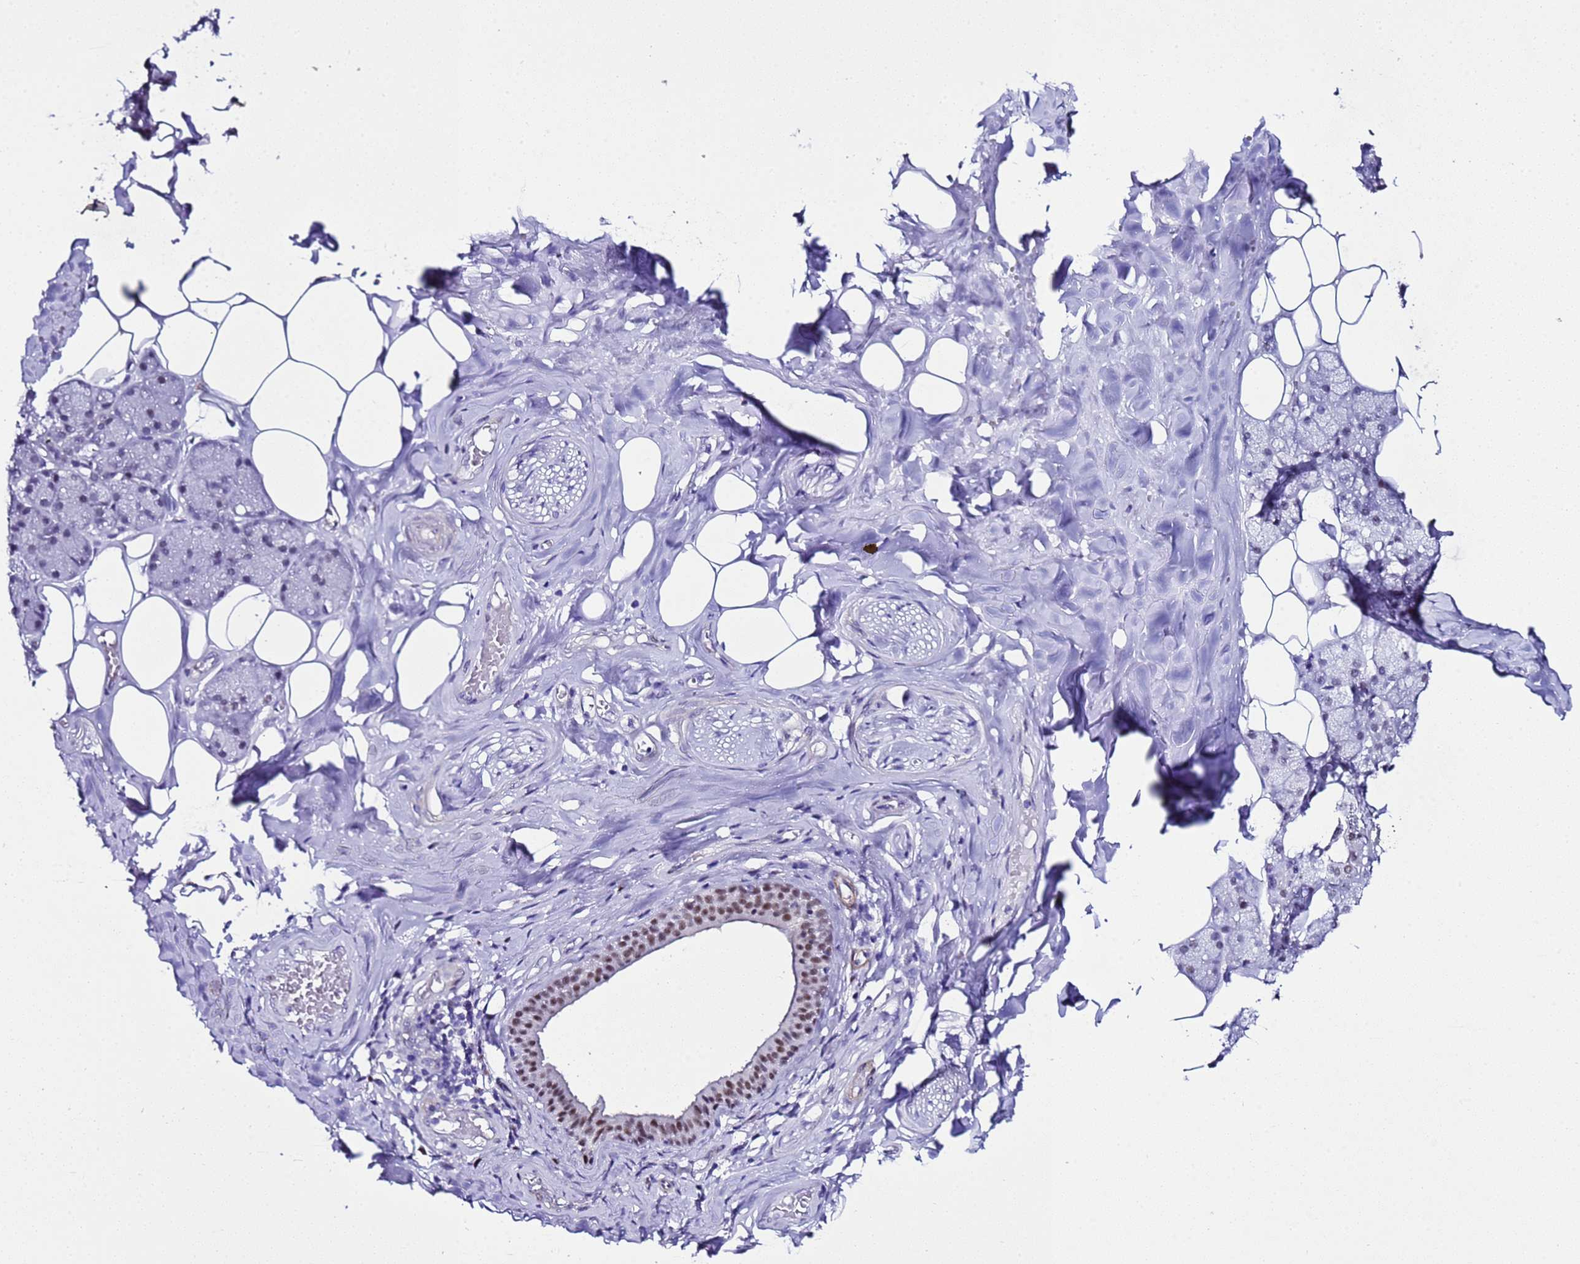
{"staining": {"intensity": "moderate", "quantity": "<25%", "location": "nuclear"}, "tissue": "salivary gland", "cell_type": "Glandular cells", "image_type": "normal", "snomed": [{"axis": "morphology", "description": "Normal tissue, NOS"}, {"axis": "topography", "description": "Salivary gland"}], "caption": "IHC micrograph of benign salivary gland stained for a protein (brown), which reveals low levels of moderate nuclear positivity in about <25% of glandular cells.", "gene": "BCL7A", "patient": {"sex": "male", "age": 62}}